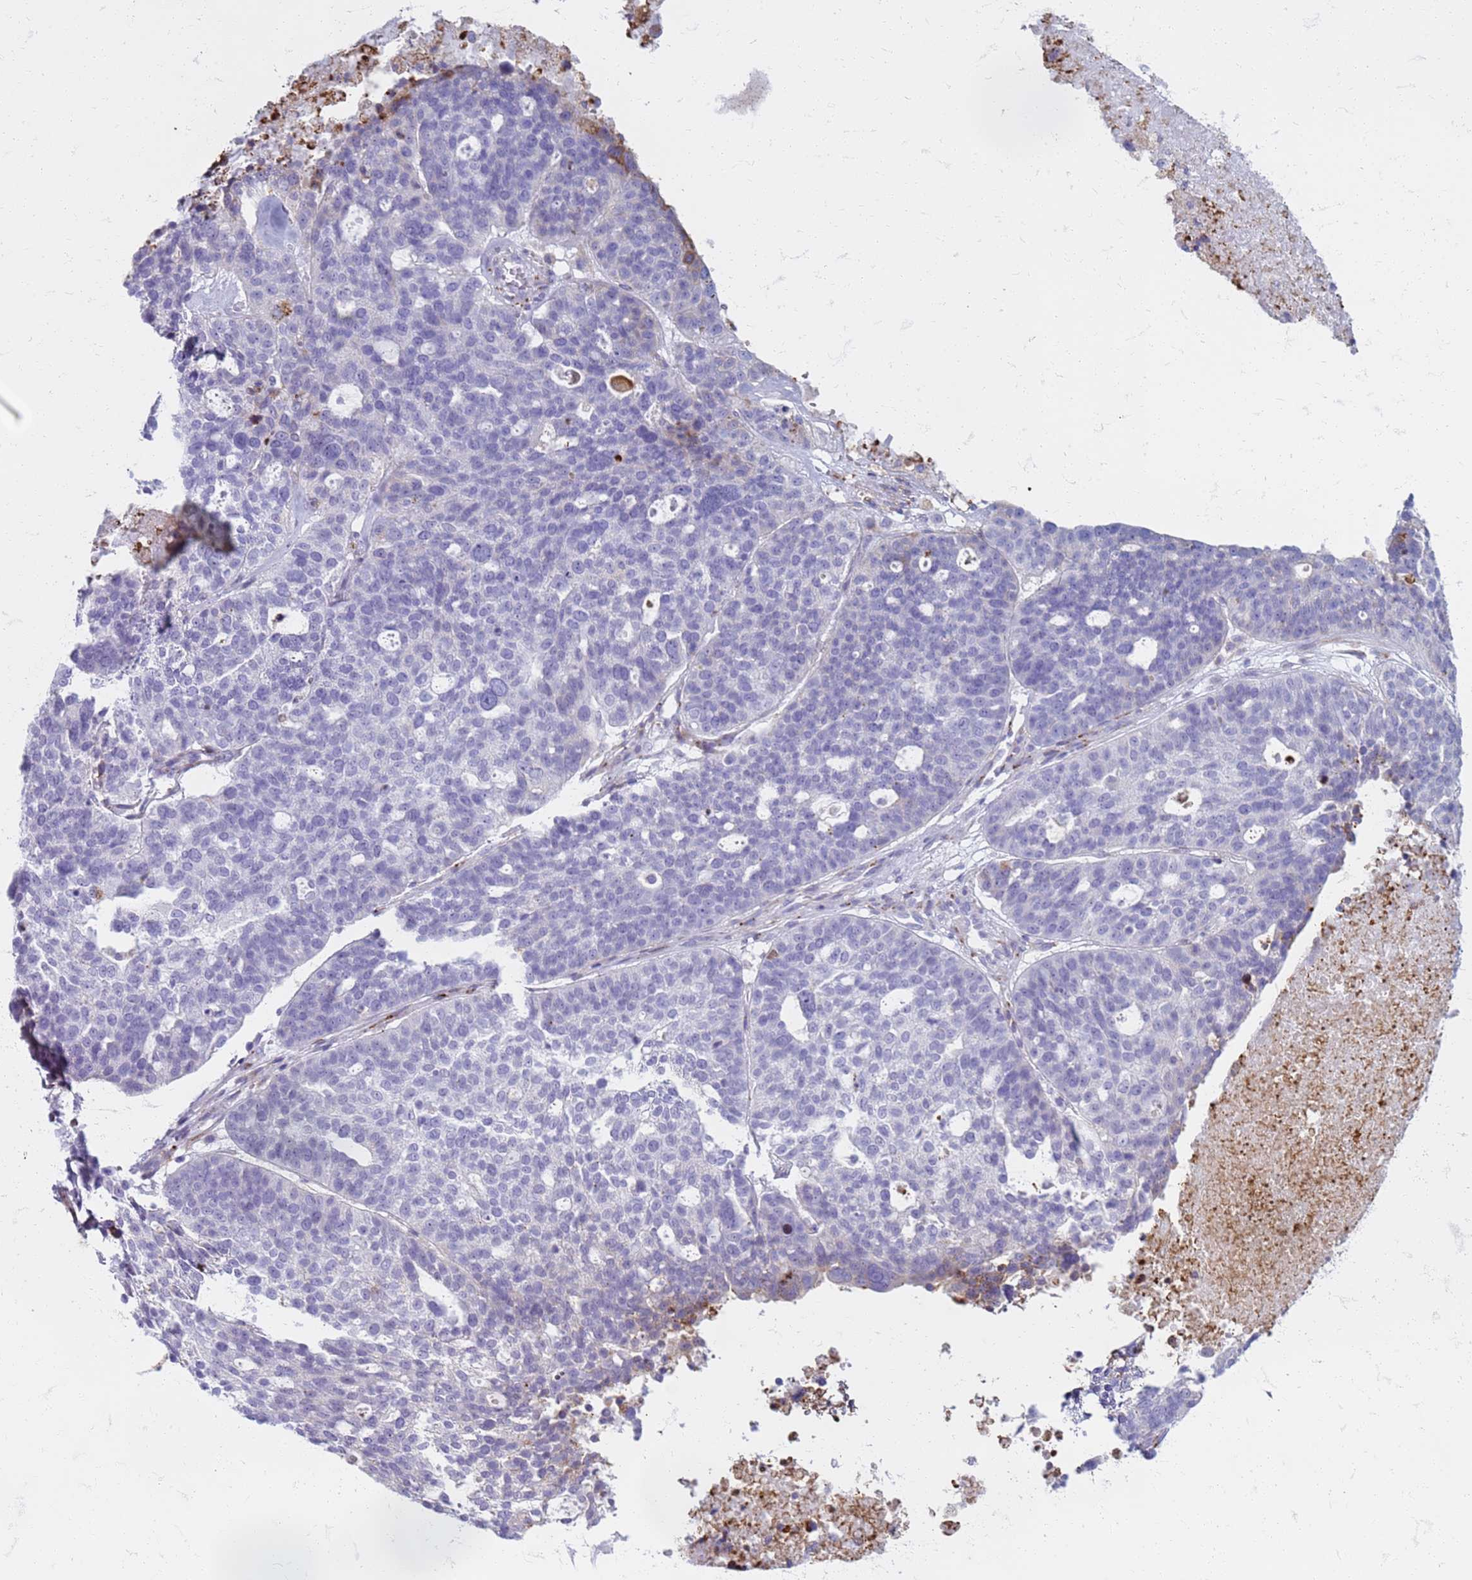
{"staining": {"intensity": "negative", "quantity": "none", "location": "none"}, "tissue": "ovarian cancer", "cell_type": "Tumor cells", "image_type": "cancer", "snomed": [{"axis": "morphology", "description": "Cystadenocarcinoma, serous, NOS"}, {"axis": "topography", "description": "Ovary"}], "caption": "Immunohistochemical staining of serous cystadenocarcinoma (ovarian) demonstrates no significant expression in tumor cells.", "gene": "PDK3", "patient": {"sex": "female", "age": 59}}